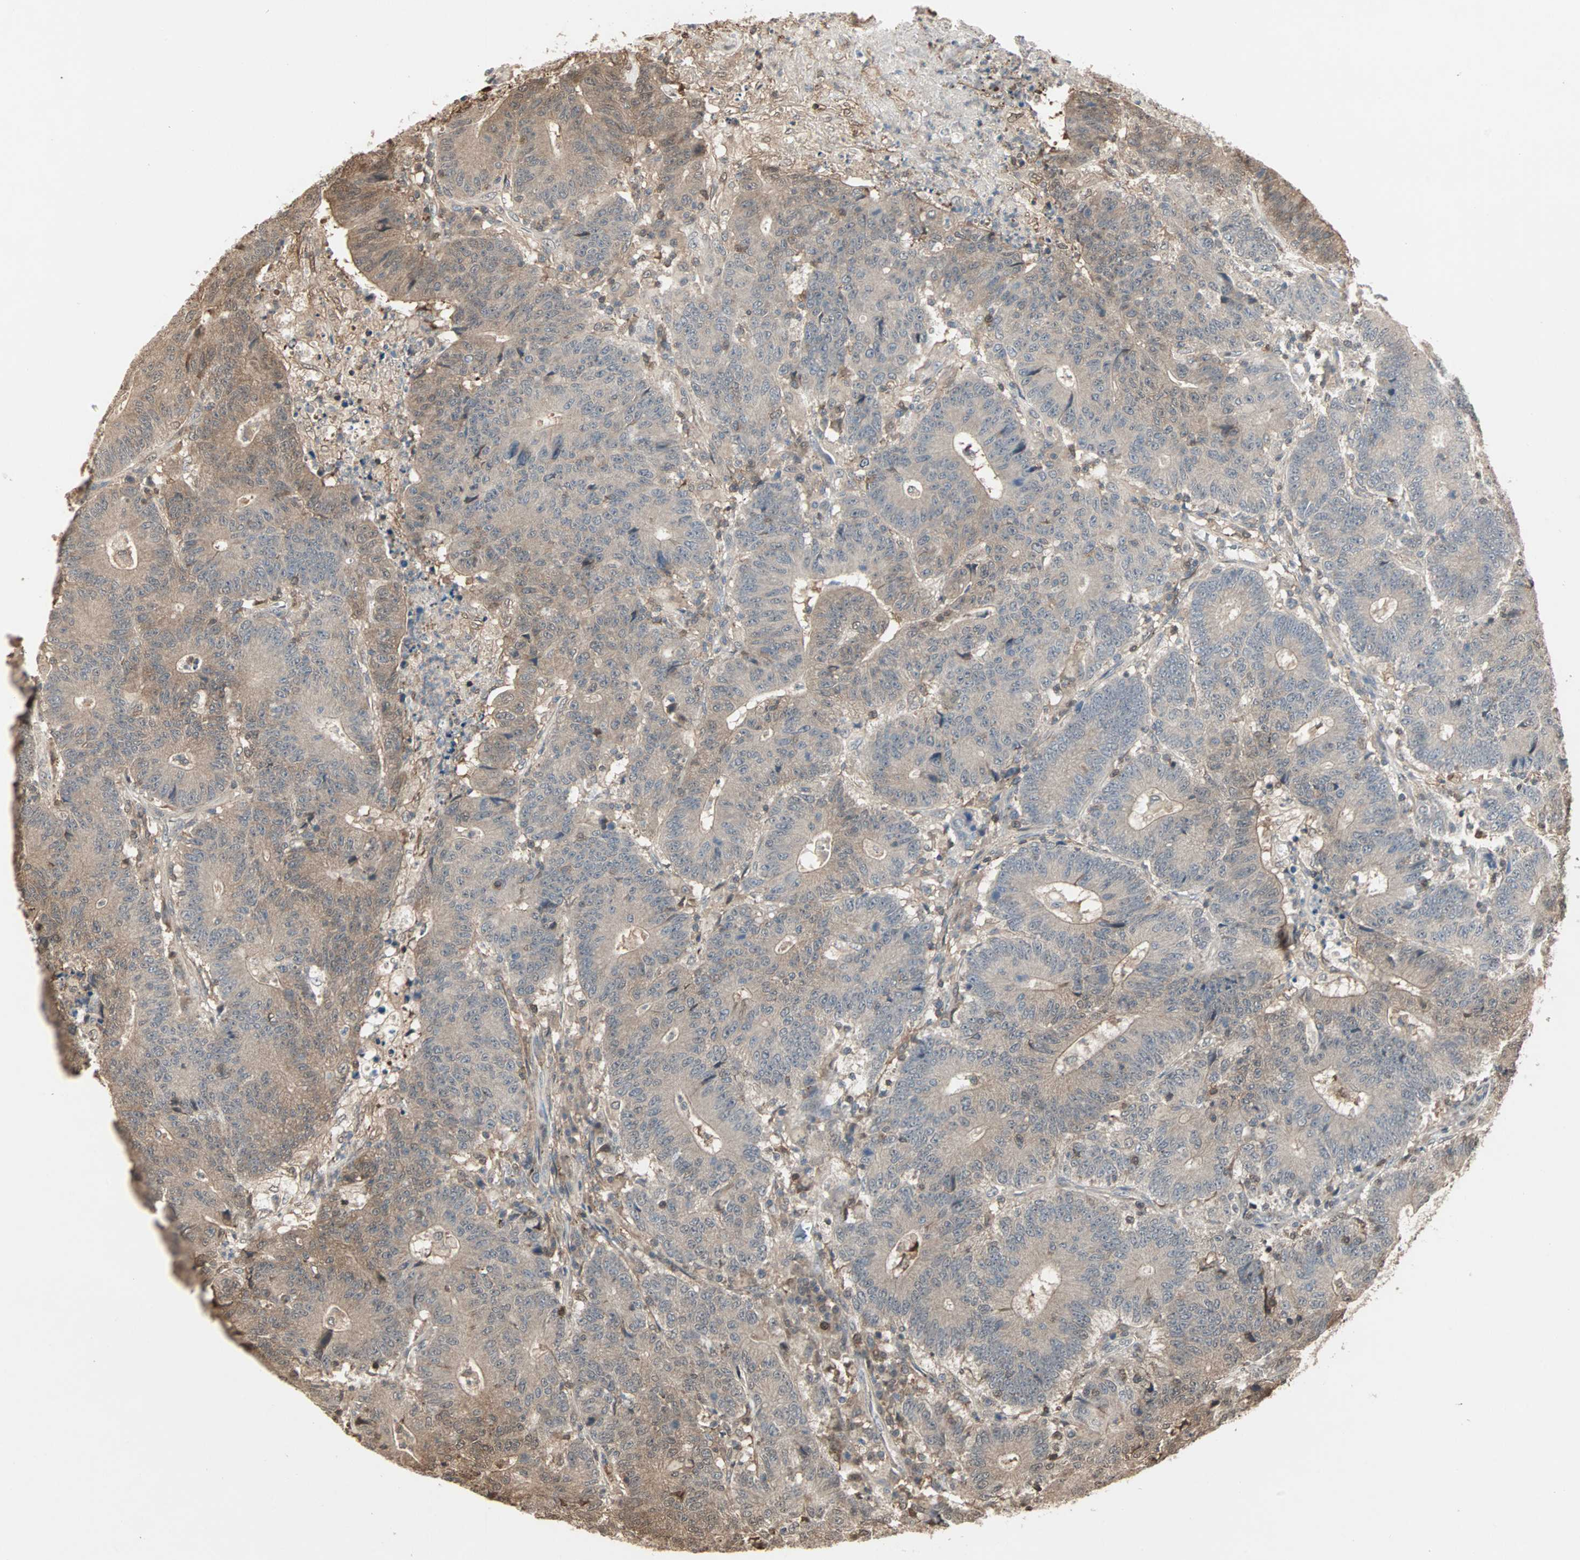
{"staining": {"intensity": "weak", "quantity": ">75%", "location": "cytoplasmic/membranous"}, "tissue": "colorectal cancer", "cell_type": "Tumor cells", "image_type": "cancer", "snomed": [{"axis": "morphology", "description": "Normal tissue, NOS"}, {"axis": "morphology", "description": "Adenocarcinoma, NOS"}, {"axis": "topography", "description": "Colon"}], "caption": "Protein expression analysis of colorectal cancer demonstrates weak cytoplasmic/membranous expression in about >75% of tumor cells.", "gene": "DRG2", "patient": {"sex": "female", "age": 75}}